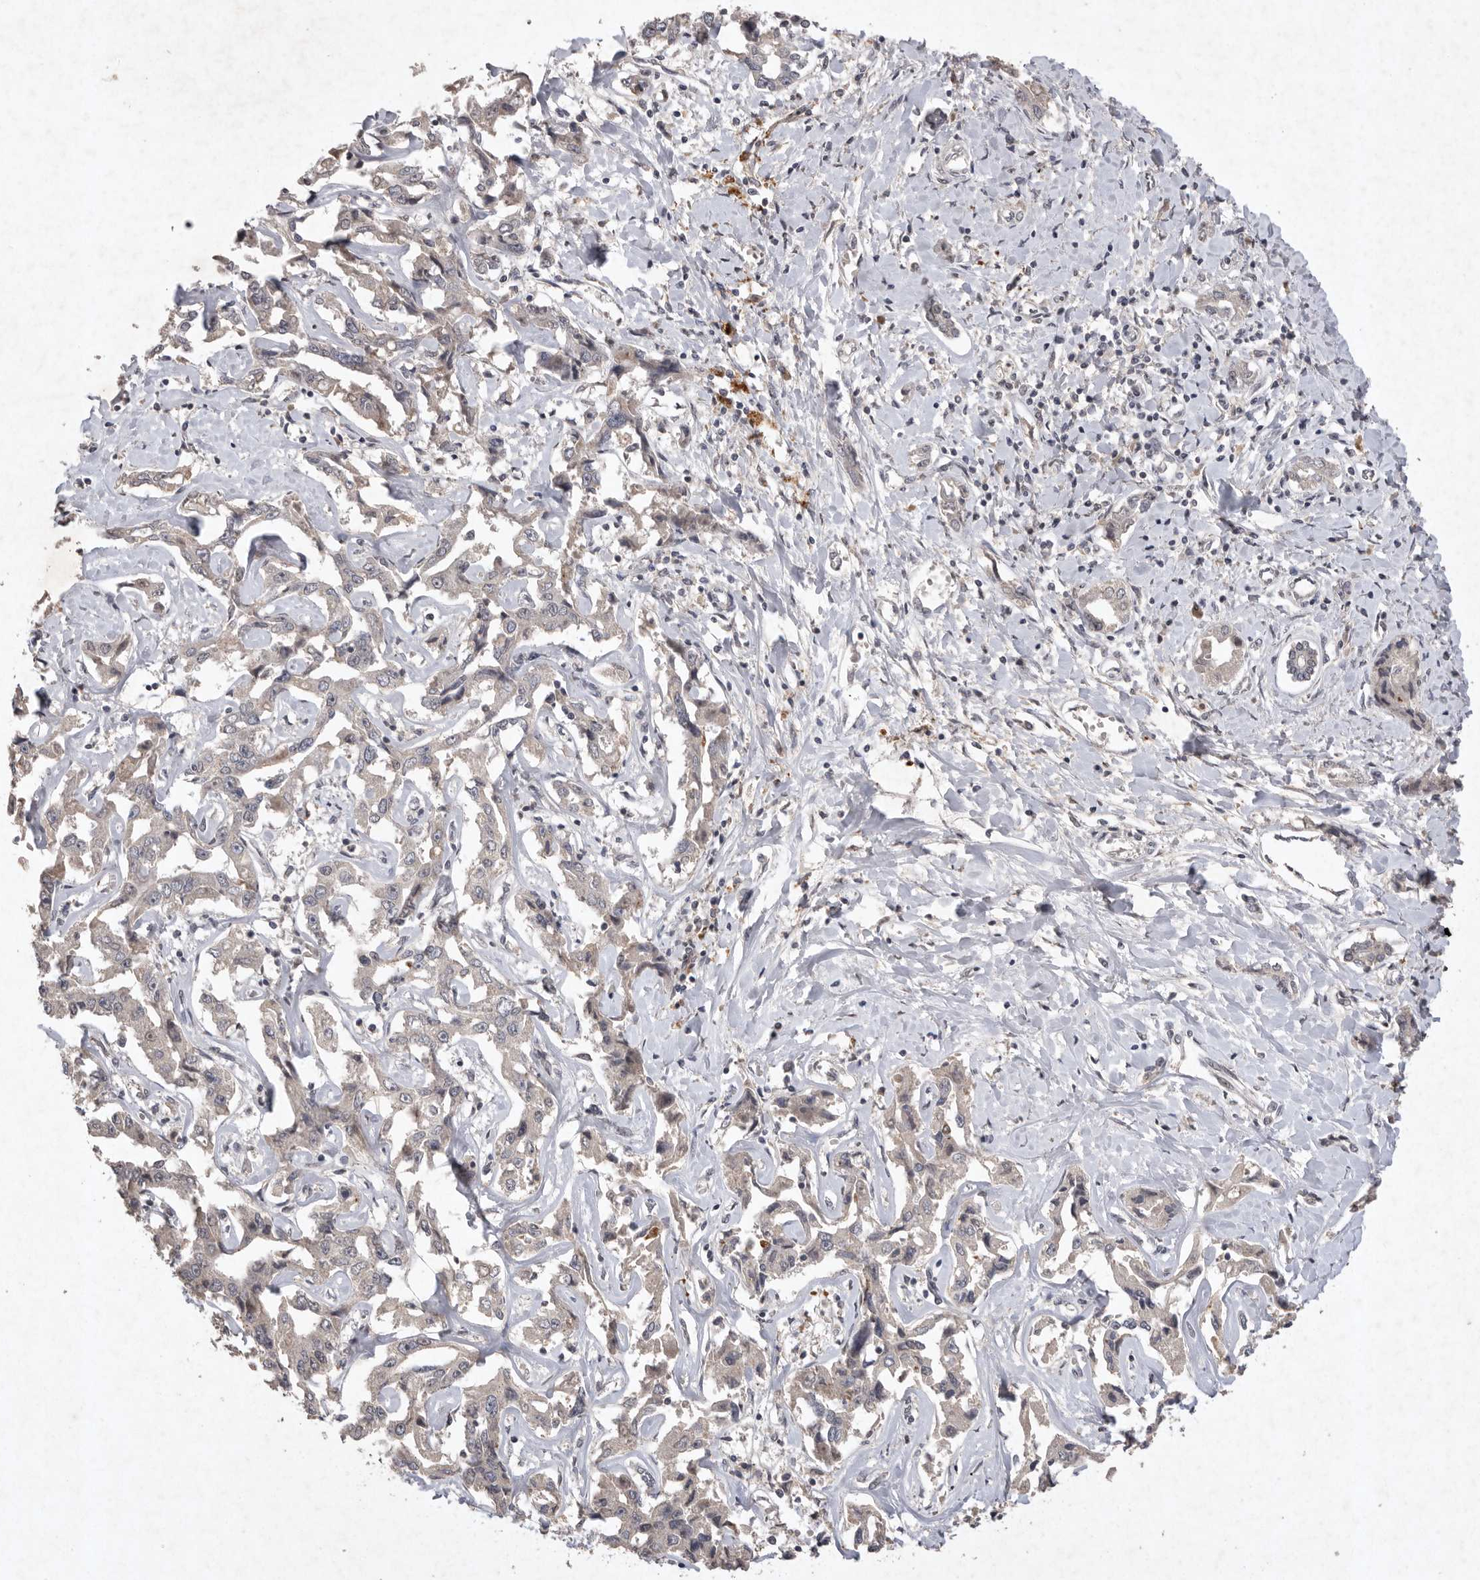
{"staining": {"intensity": "negative", "quantity": "none", "location": "none"}, "tissue": "liver cancer", "cell_type": "Tumor cells", "image_type": "cancer", "snomed": [{"axis": "morphology", "description": "Cholangiocarcinoma"}, {"axis": "topography", "description": "Liver"}], "caption": "Tumor cells are negative for brown protein staining in cholangiocarcinoma (liver).", "gene": "APLNR", "patient": {"sex": "male", "age": 59}}